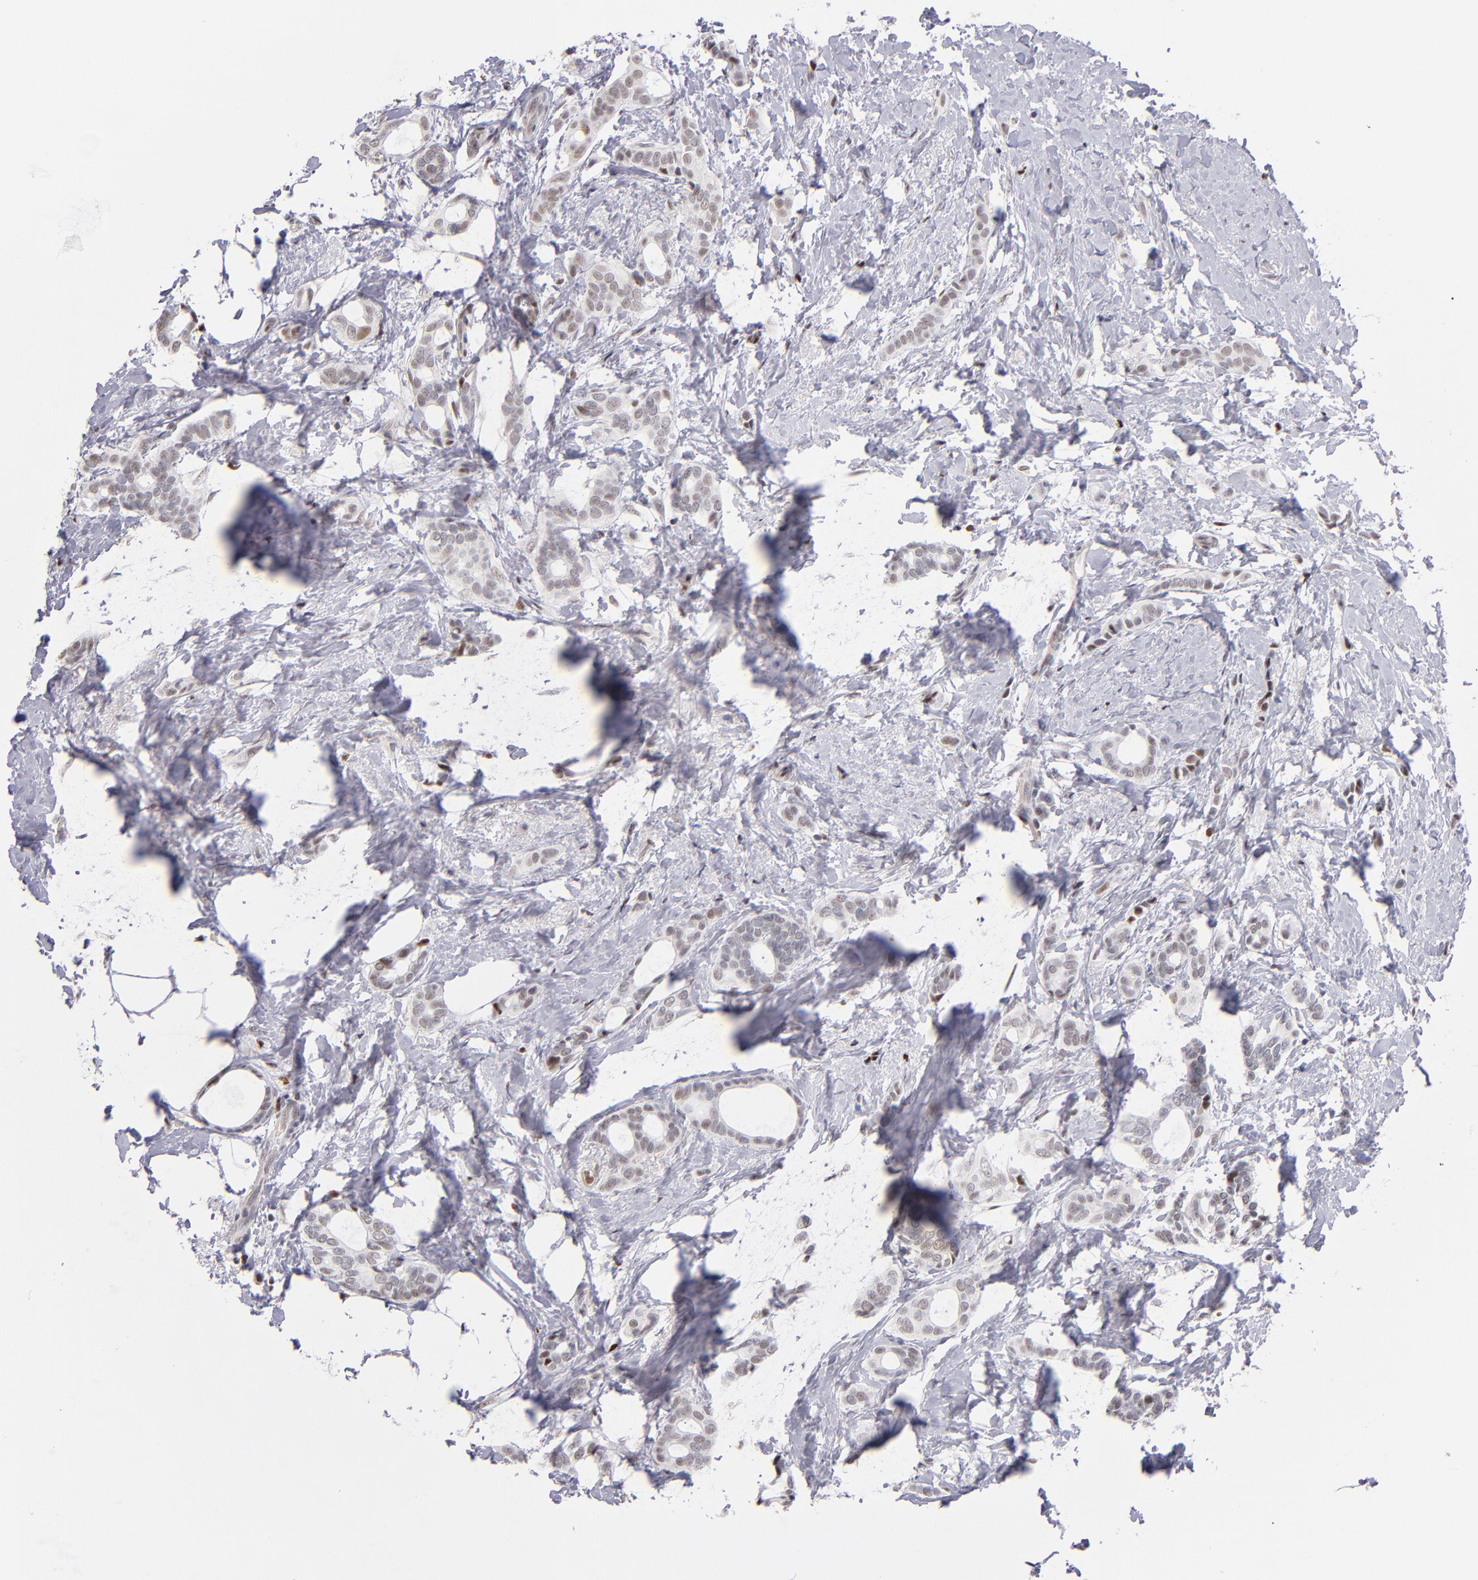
{"staining": {"intensity": "weak", "quantity": ">75%", "location": "nuclear"}, "tissue": "breast cancer", "cell_type": "Tumor cells", "image_type": "cancer", "snomed": [{"axis": "morphology", "description": "Duct carcinoma"}, {"axis": "topography", "description": "Breast"}], "caption": "Protein expression analysis of invasive ductal carcinoma (breast) reveals weak nuclear expression in approximately >75% of tumor cells. Using DAB (brown) and hematoxylin (blue) stains, captured at high magnification using brightfield microscopy.", "gene": "POLA1", "patient": {"sex": "female", "age": 54}}